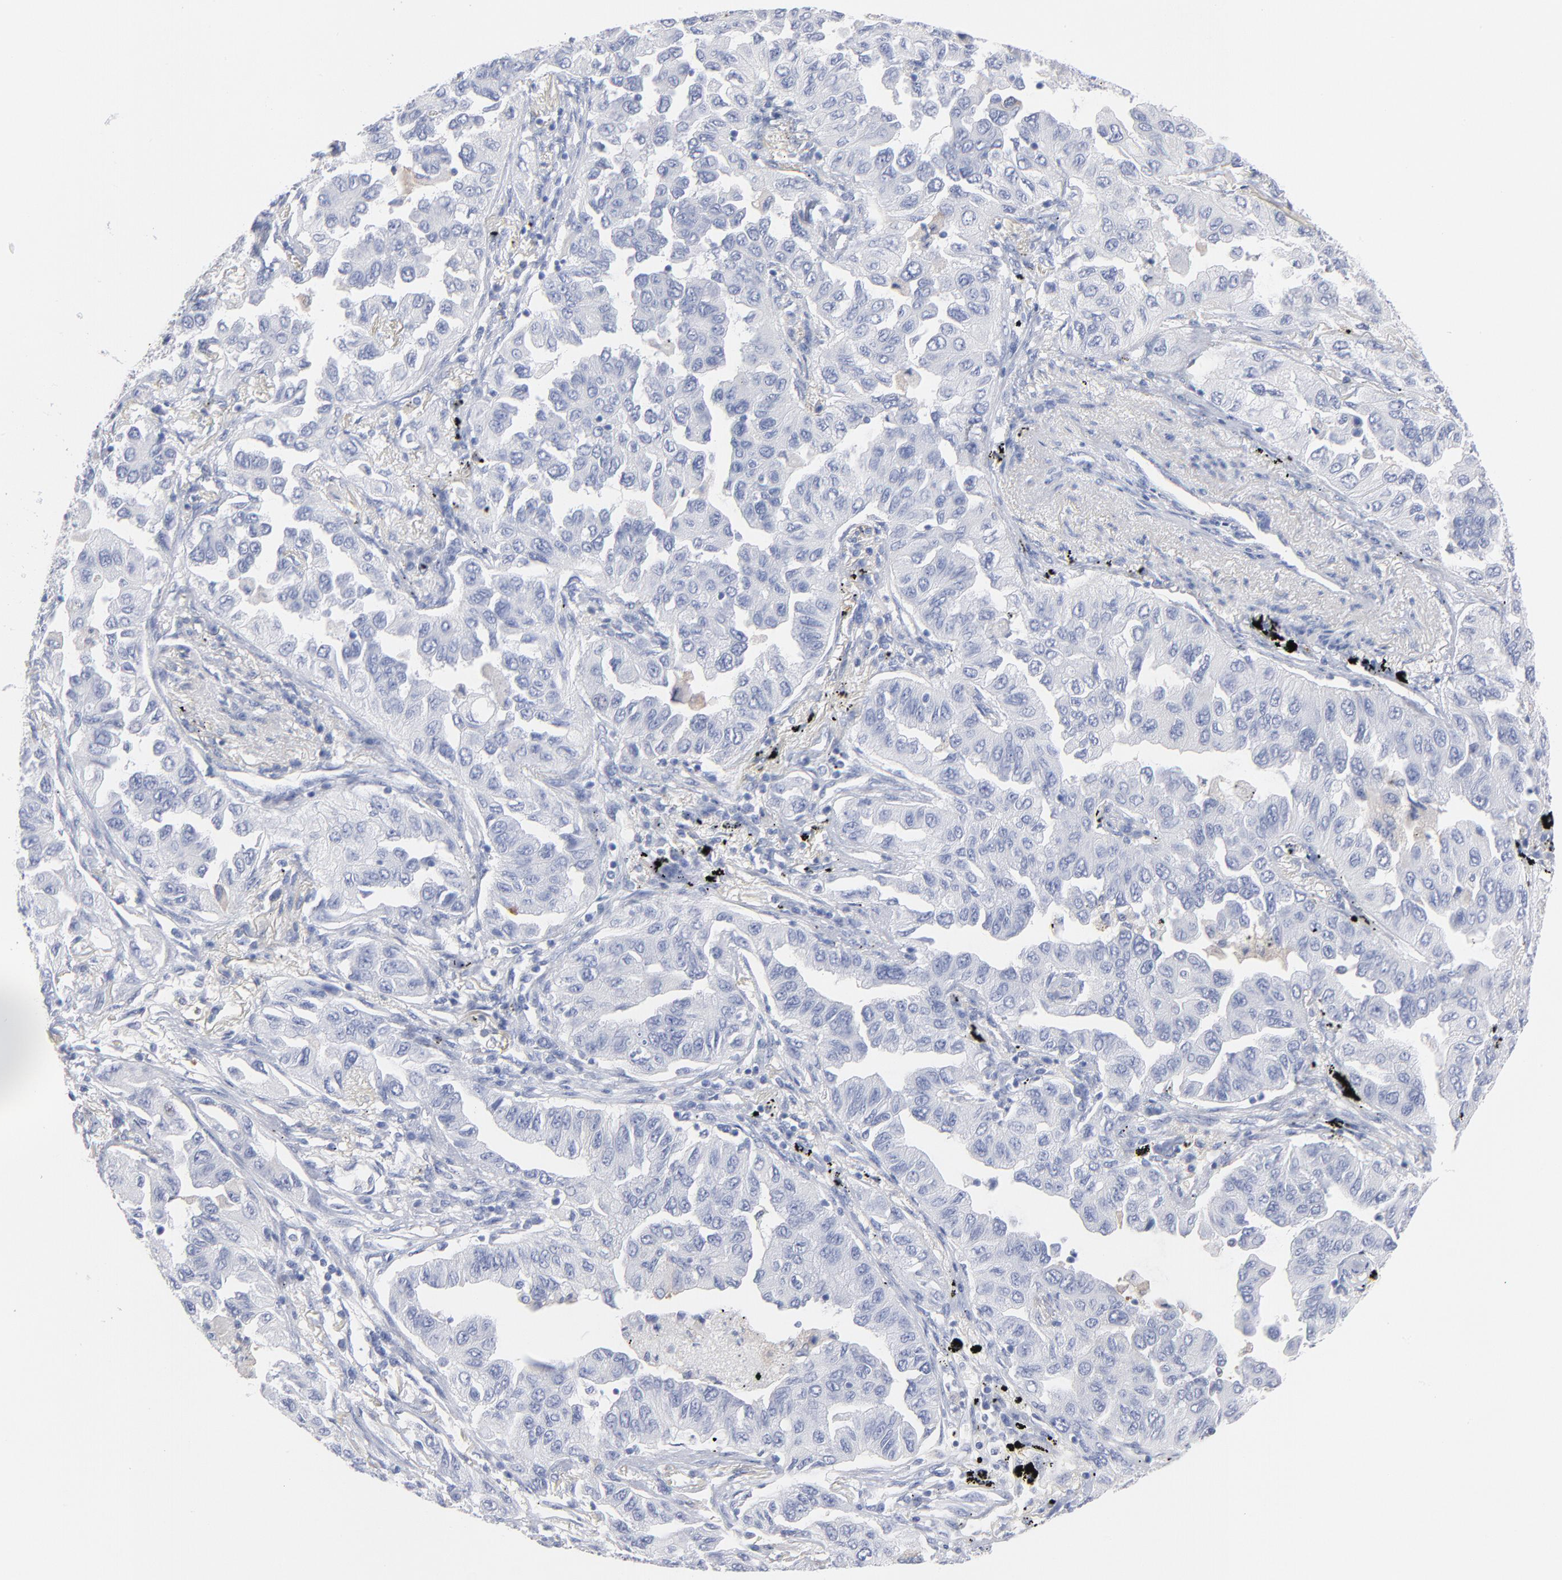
{"staining": {"intensity": "negative", "quantity": "none", "location": "none"}, "tissue": "lung cancer", "cell_type": "Tumor cells", "image_type": "cancer", "snomed": [{"axis": "morphology", "description": "Adenocarcinoma, NOS"}, {"axis": "topography", "description": "Lung"}], "caption": "Immunohistochemical staining of adenocarcinoma (lung) shows no significant staining in tumor cells.", "gene": "IFIT2", "patient": {"sex": "female", "age": 65}}